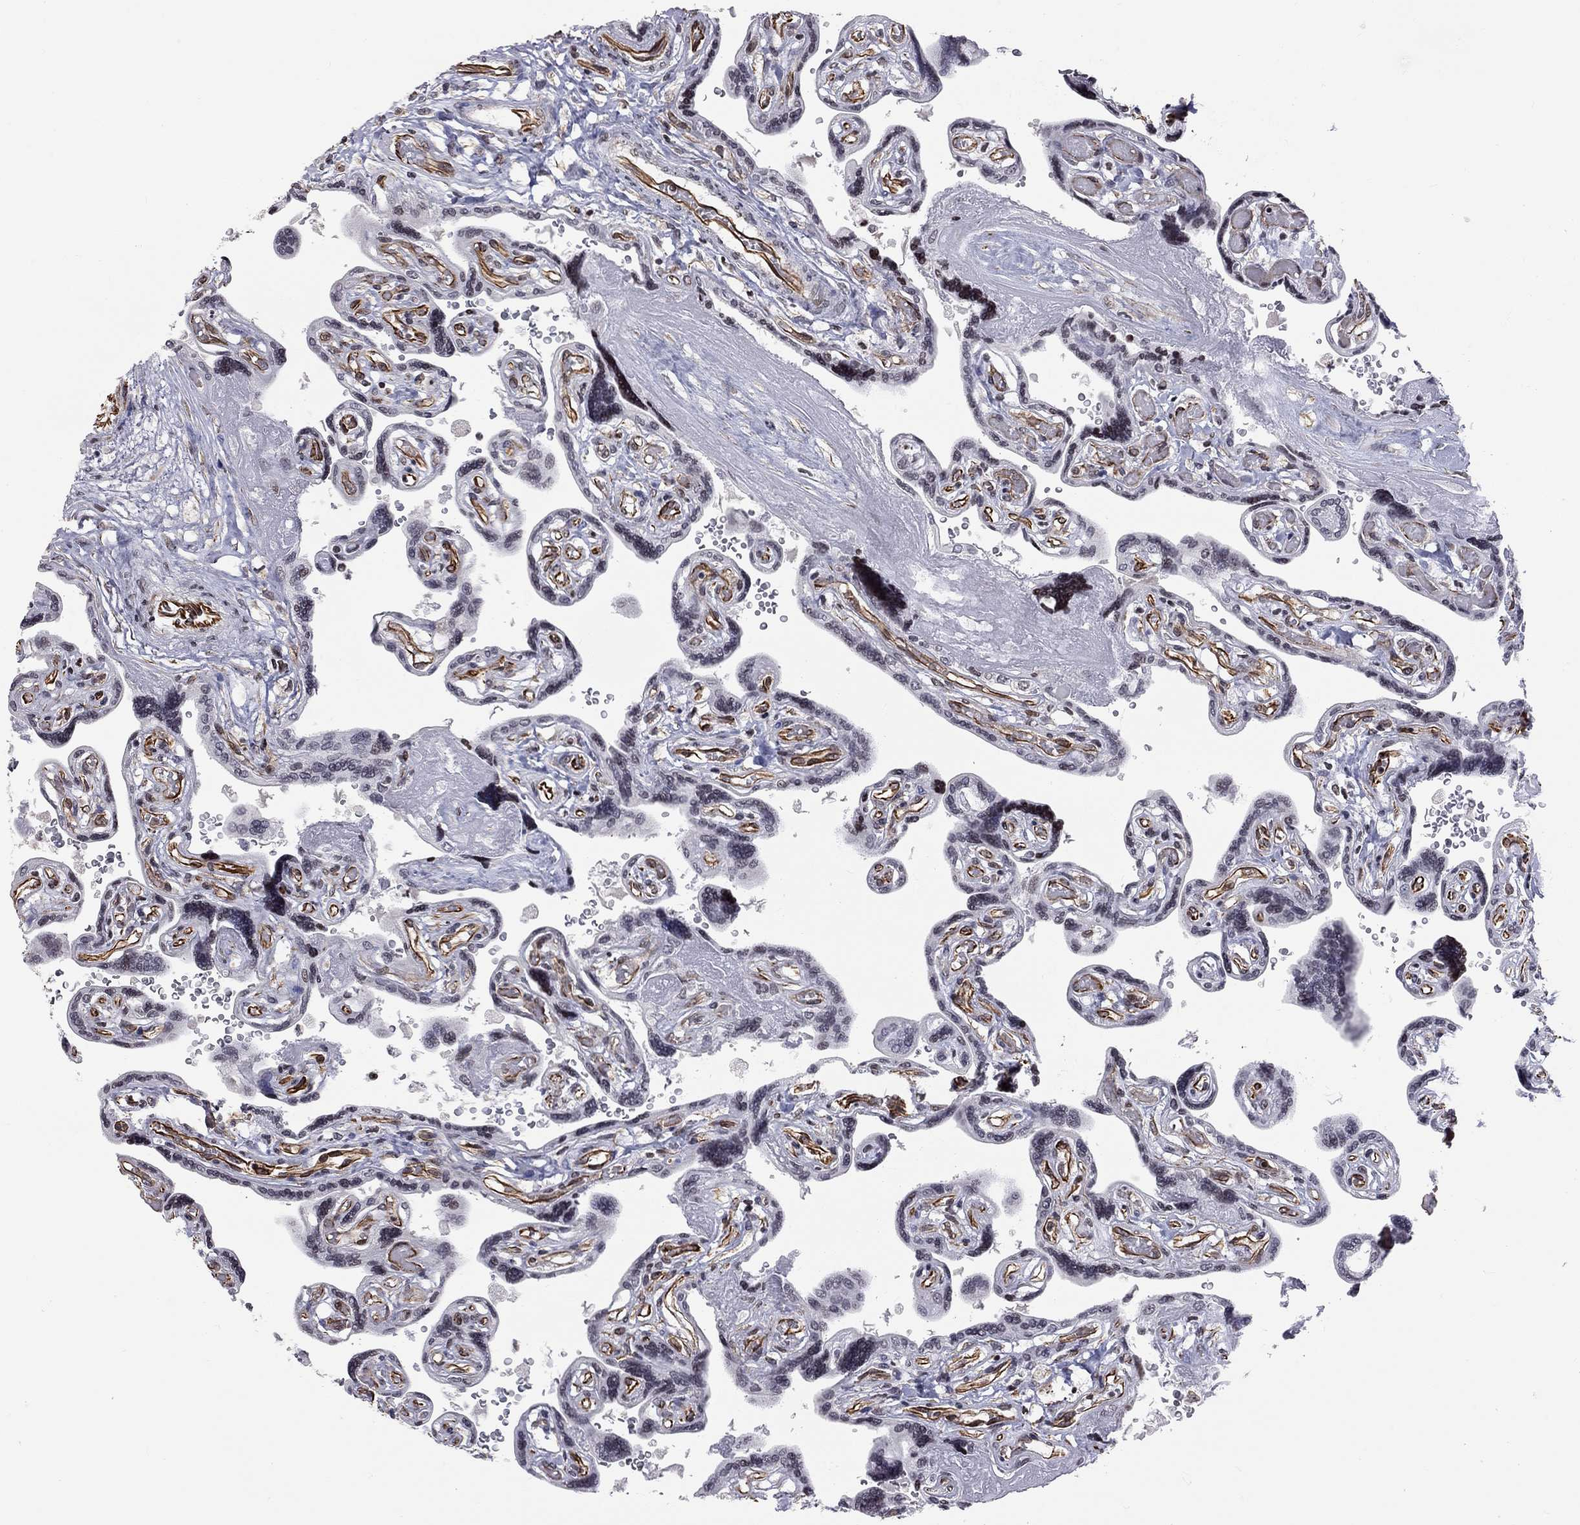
{"staining": {"intensity": "moderate", "quantity": ">75%", "location": "cytoplasmic/membranous"}, "tissue": "placenta", "cell_type": "Decidual cells", "image_type": "normal", "snomed": [{"axis": "morphology", "description": "Normal tissue, NOS"}, {"axis": "topography", "description": "Placenta"}], "caption": "Immunohistochemistry (IHC) of normal placenta reveals medium levels of moderate cytoplasmic/membranous positivity in approximately >75% of decidual cells. The protein is stained brown, and the nuclei are stained in blue (DAB IHC with brightfield microscopy, high magnification).", "gene": "MTNR1B", "patient": {"sex": "female", "age": 32}}